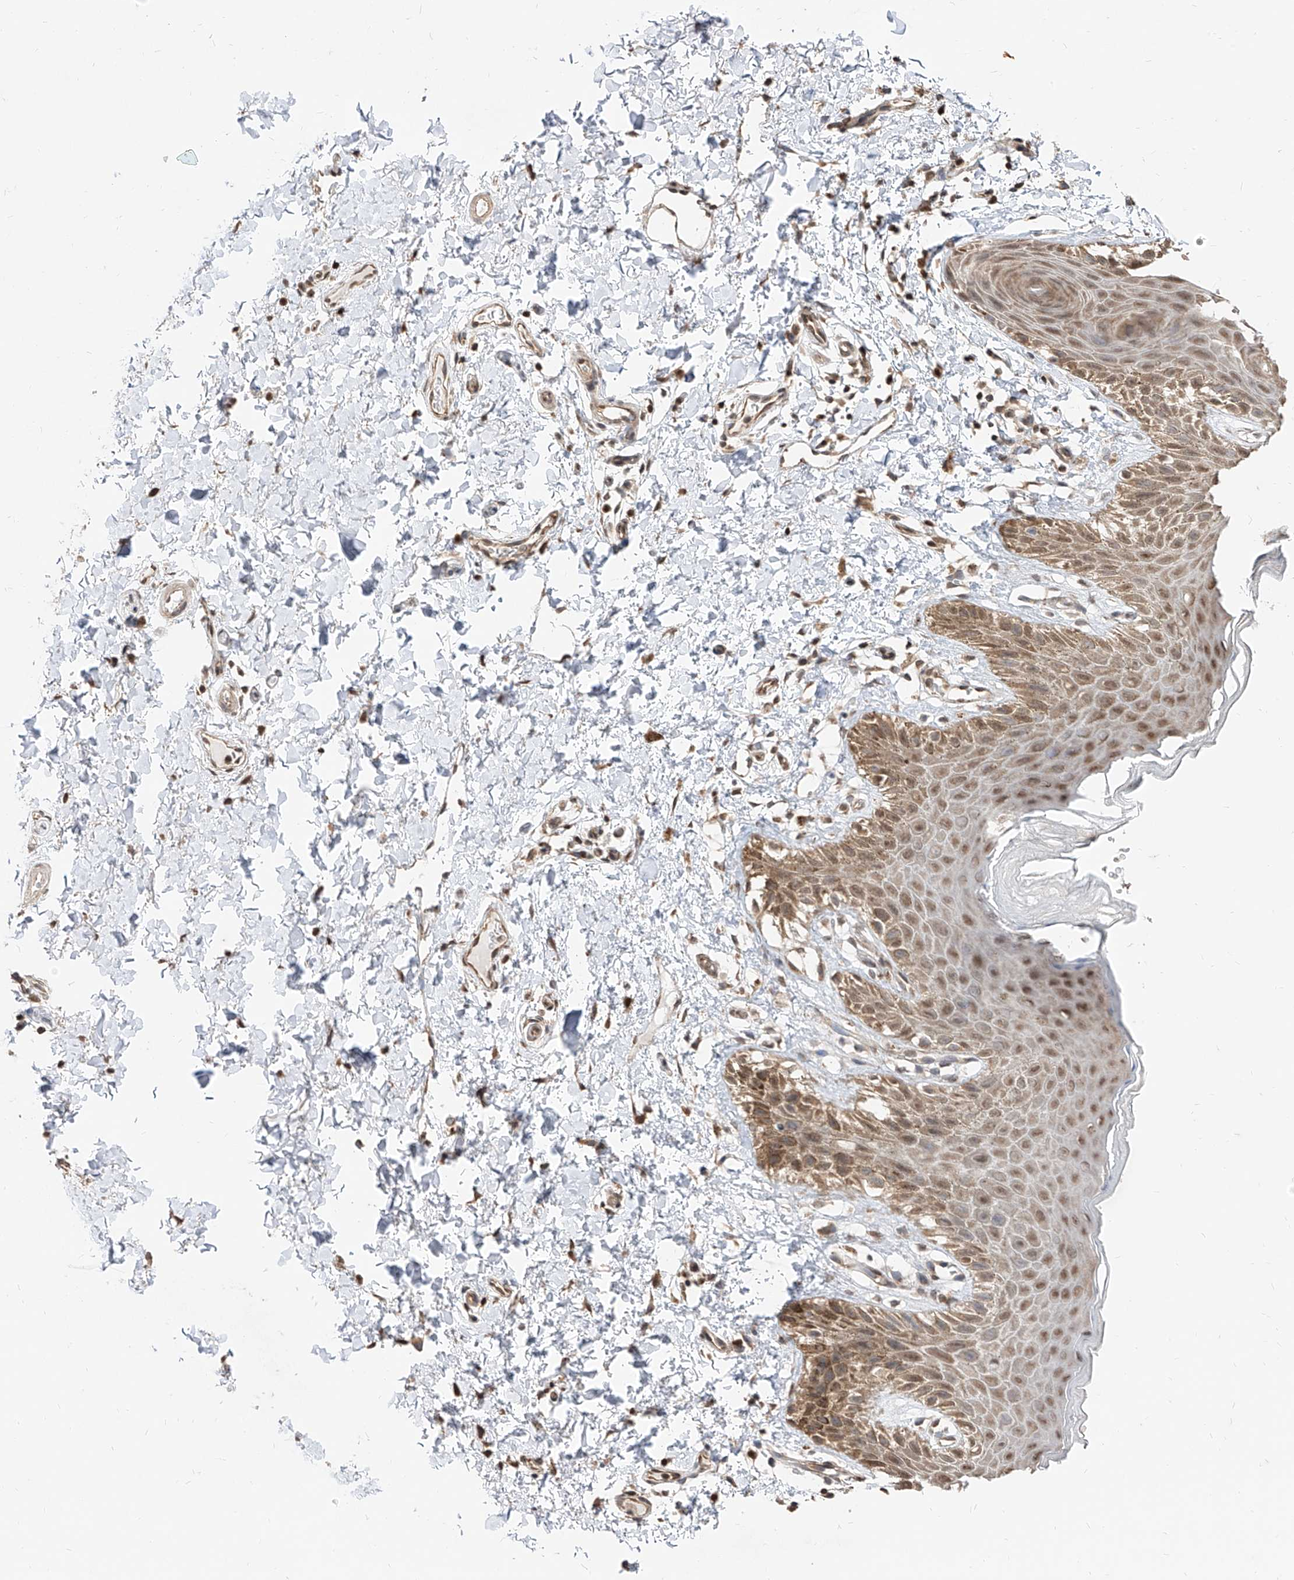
{"staining": {"intensity": "moderate", "quantity": ">75%", "location": "nuclear"}, "tissue": "skin", "cell_type": "Epidermal cells", "image_type": "normal", "snomed": [{"axis": "morphology", "description": "Normal tissue, NOS"}, {"axis": "topography", "description": "Anal"}], "caption": "Skin stained for a protein (brown) exhibits moderate nuclear positive expression in about >75% of epidermal cells.", "gene": "C8orf82", "patient": {"sex": "male", "age": 44}}